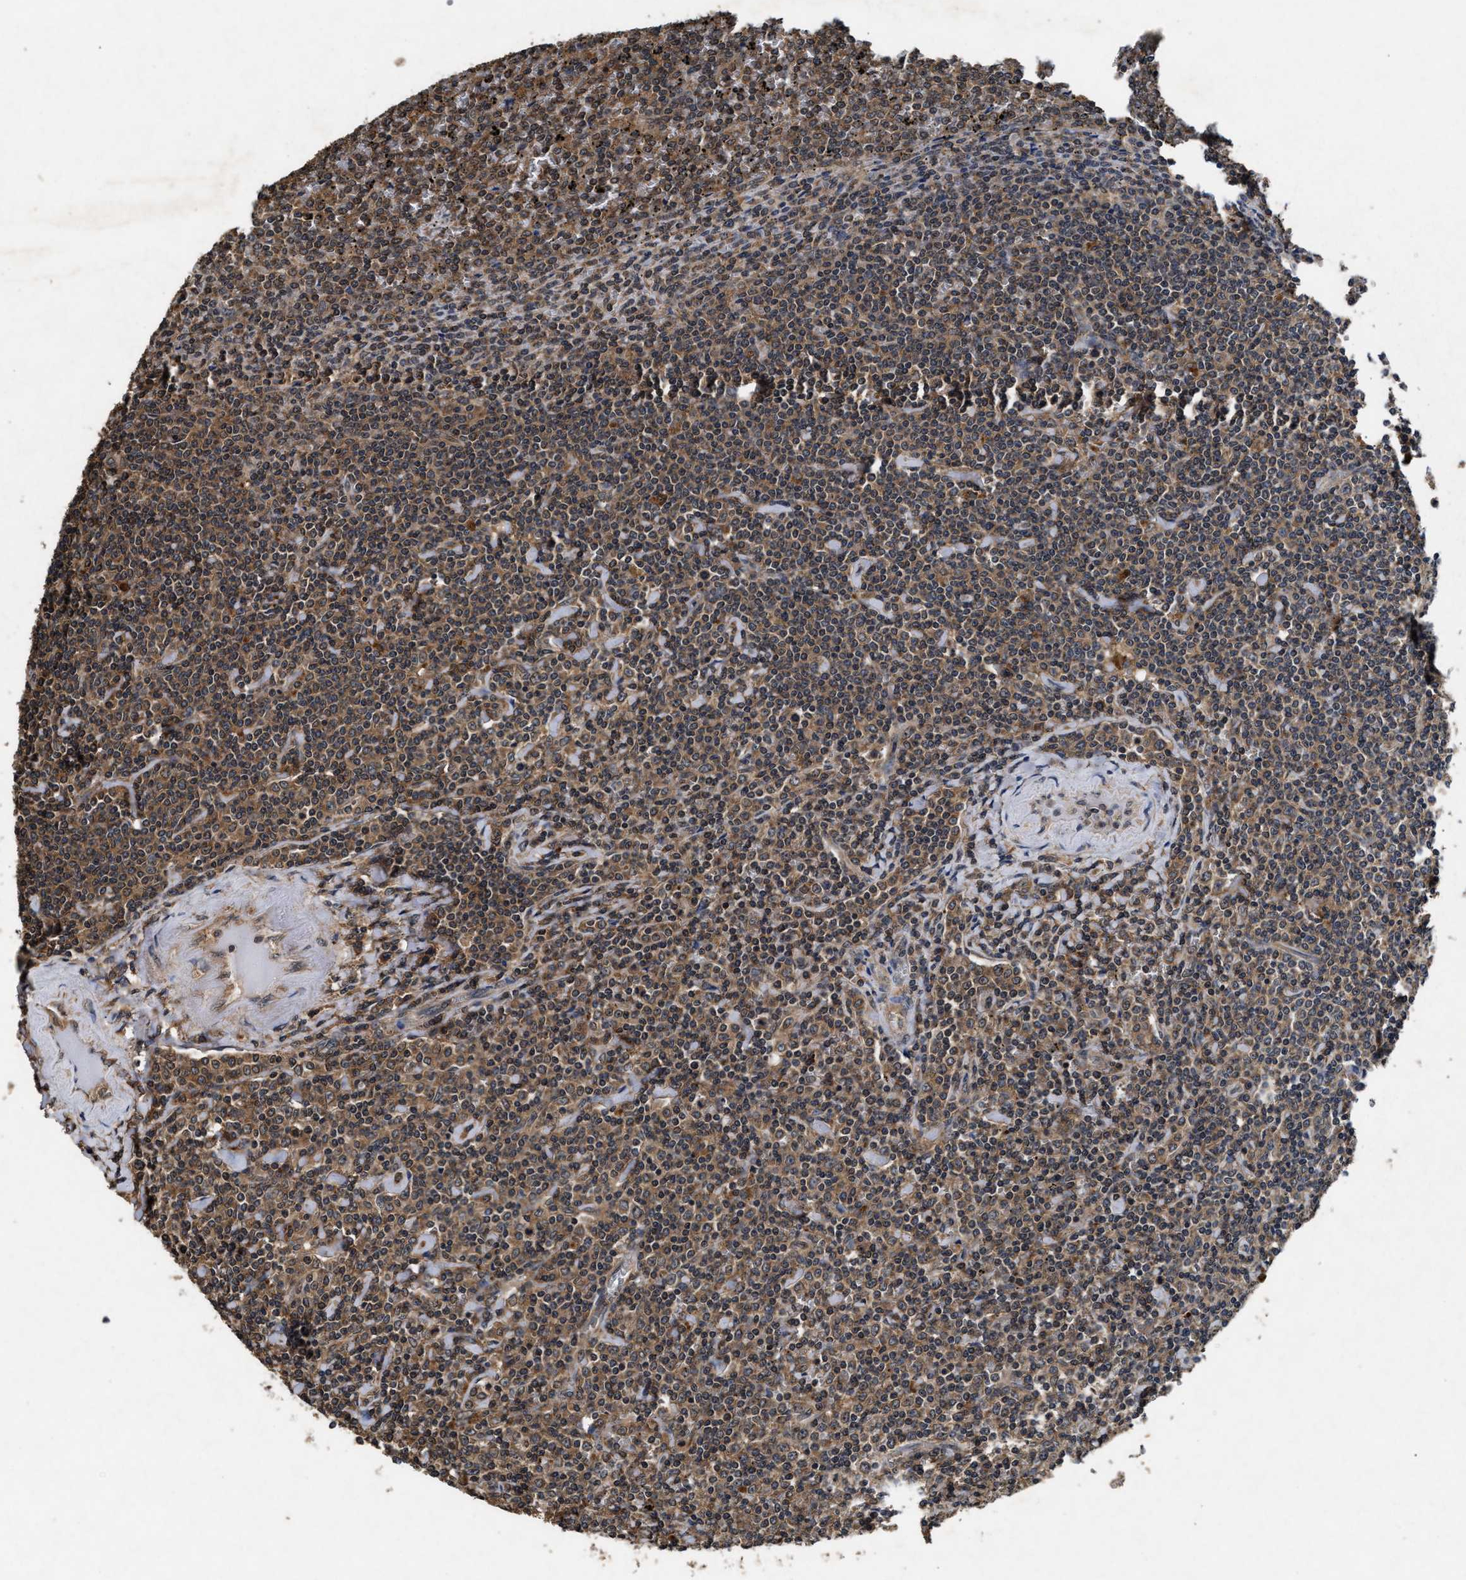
{"staining": {"intensity": "moderate", "quantity": ">75%", "location": "cytoplasmic/membranous"}, "tissue": "lymphoma", "cell_type": "Tumor cells", "image_type": "cancer", "snomed": [{"axis": "morphology", "description": "Malignant lymphoma, non-Hodgkin's type, Low grade"}, {"axis": "topography", "description": "Spleen"}], "caption": "Brown immunohistochemical staining in malignant lymphoma, non-Hodgkin's type (low-grade) reveals moderate cytoplasmic/membranous staining in about >75% of tumor cells.", "gene": "PDAP1", "patient": {"sex": "female", "age": 19}}